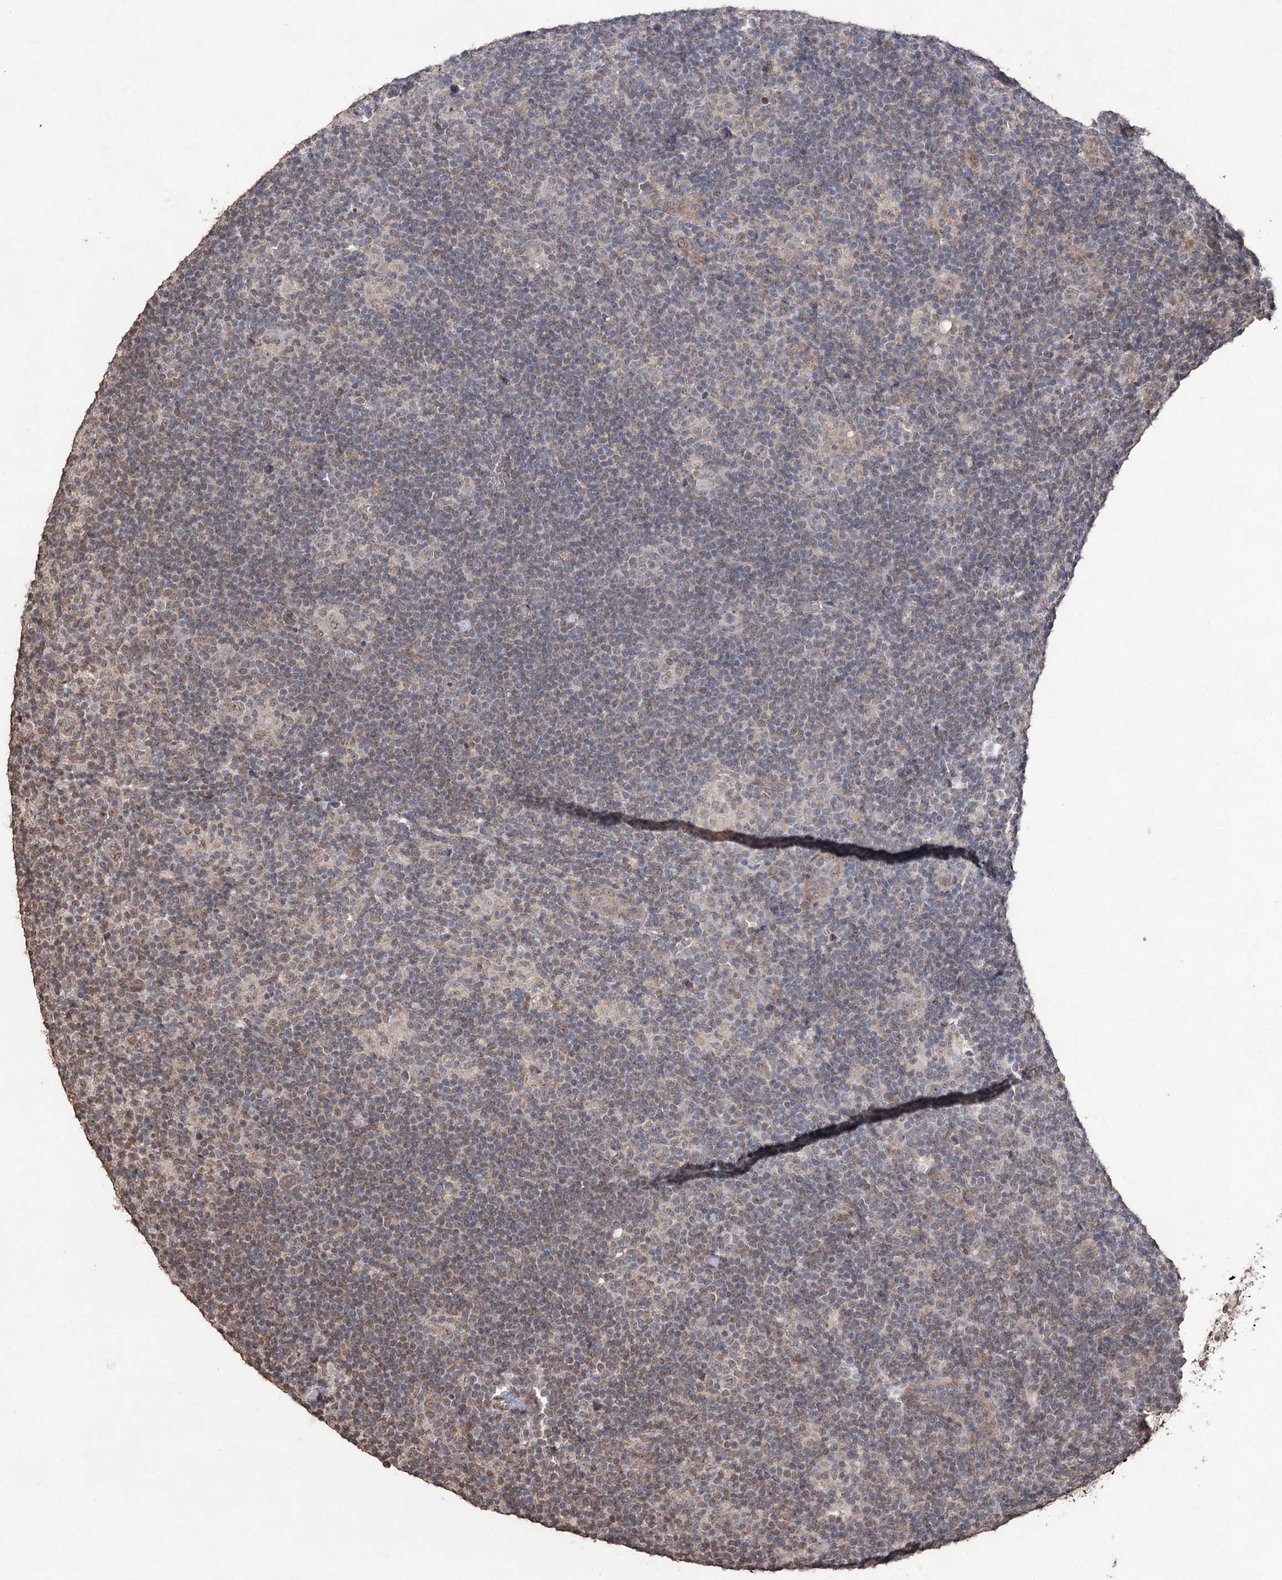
{"staining": {"intensity": "weak", "quantity": "<25%", "location": "nuclear"}, "tissue": "lymphoma", "cell_type": "Tumor cells", "image_type": "cancer", "snomed": [{"axis": "morphology", "description": "Hodgkin's disease, NOS"}, {"axis": "topography", "description": "Lymph node"}], "caption": "This is an immunohistochemistry (IHC) photomicrograph of human lymphoma. There is no expression in tumor cells.", "gene": "ATG14", "patient": {"sex": "female", "age": 57}}